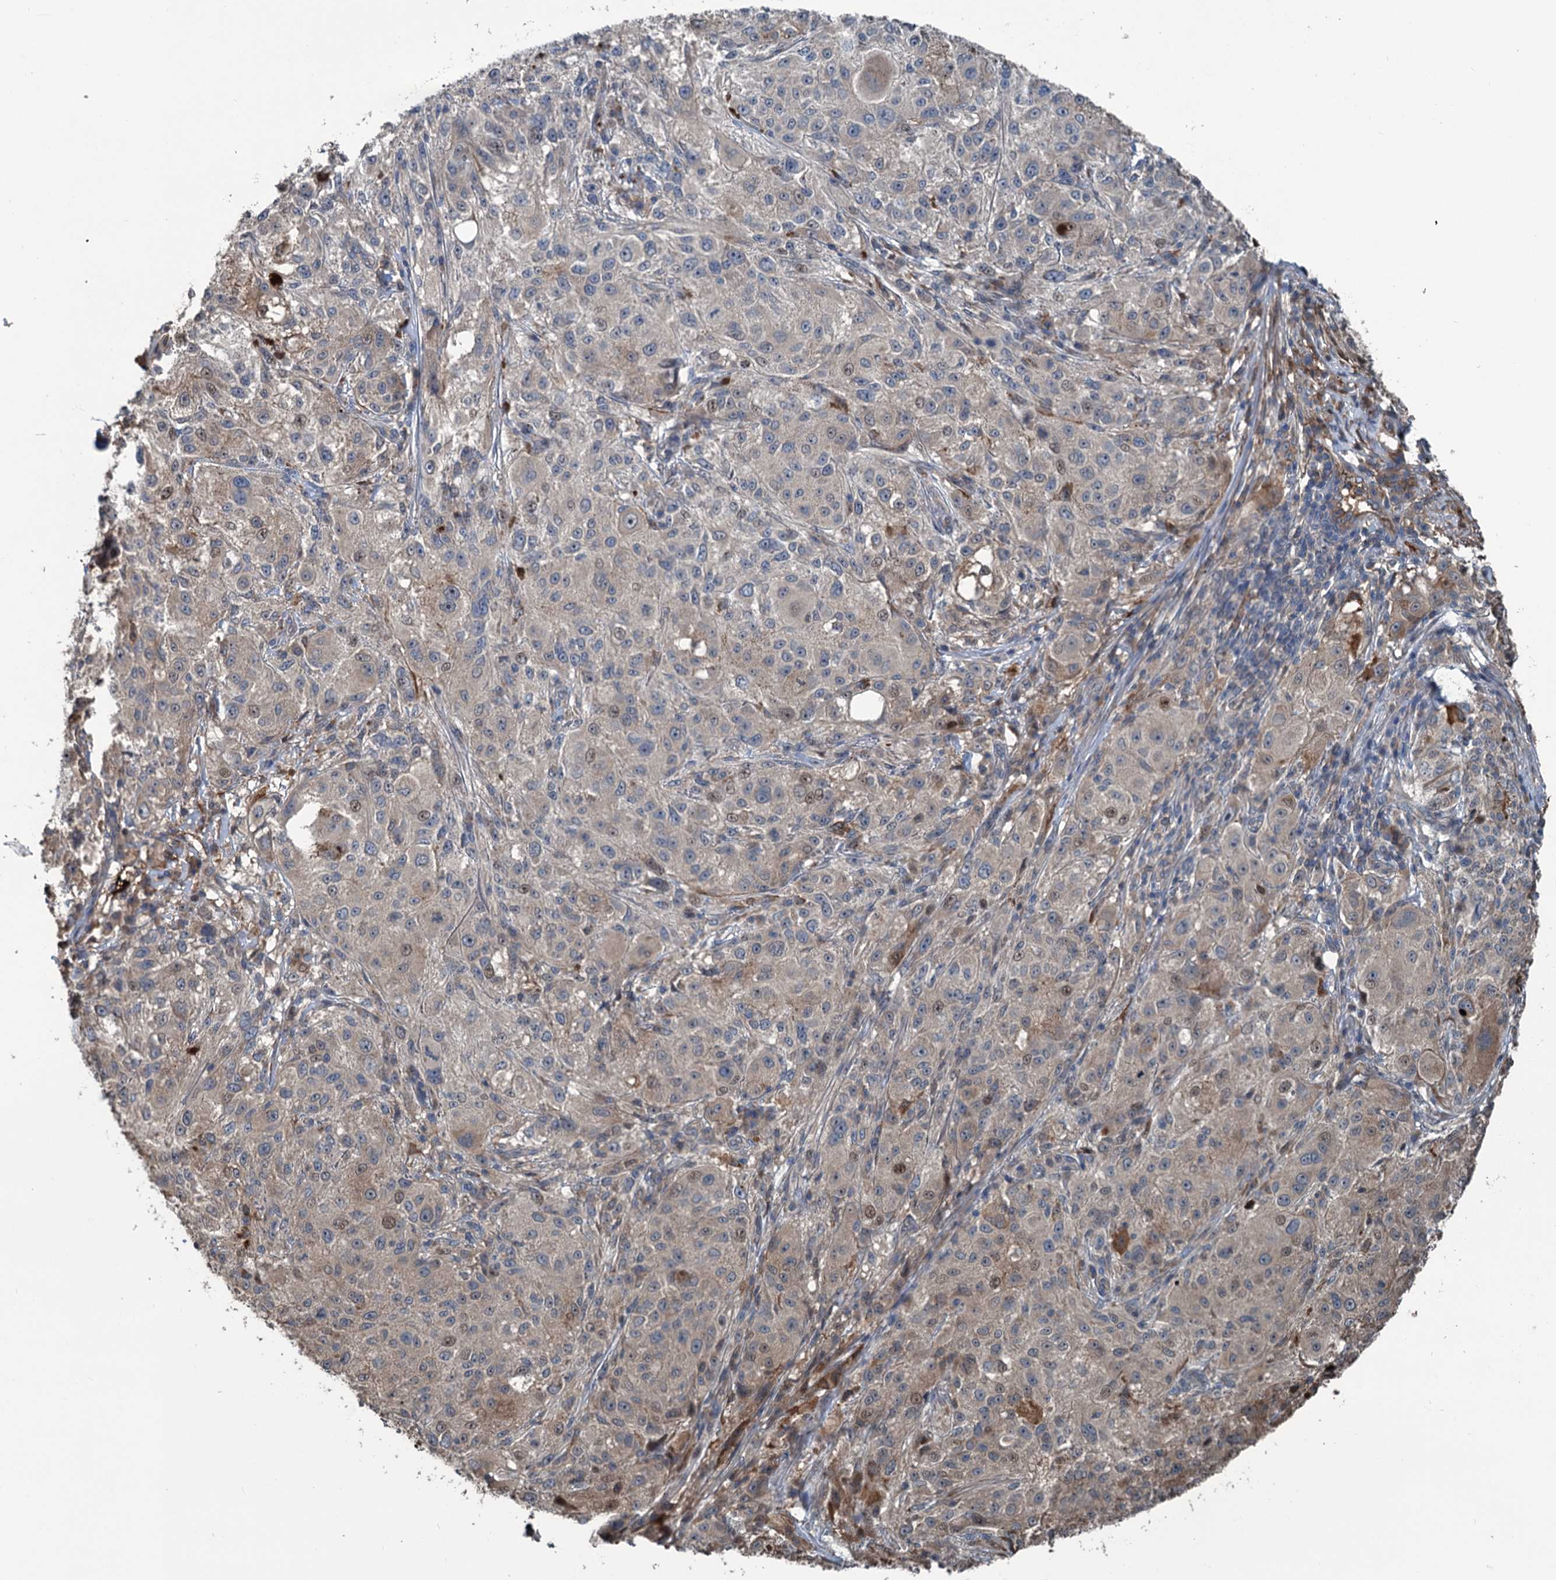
{"staining": {"intensity": "weak", "quantity": "<25%", "location": "cytoplasmic/membranous"}, "tissue": "melanoma", "cell_type": "Tumor cells", "image_type": "cancer", "snomed": [{"axis": "morphology", "description": "Necrosis, NOS"}, {"axis": "morphology", "description": "Malignant melanoma, NOS"}, {"axis": "topography", "description": "Skin"}], "caption": "This is a image of IHC staining of malignant melanoma, which shows no positivity in tumor cells. (Brightfield microscopy of DAB IHC at high magnification).", "gene": "TEDC1", "patient": {"sex": "female", "age": 87}}